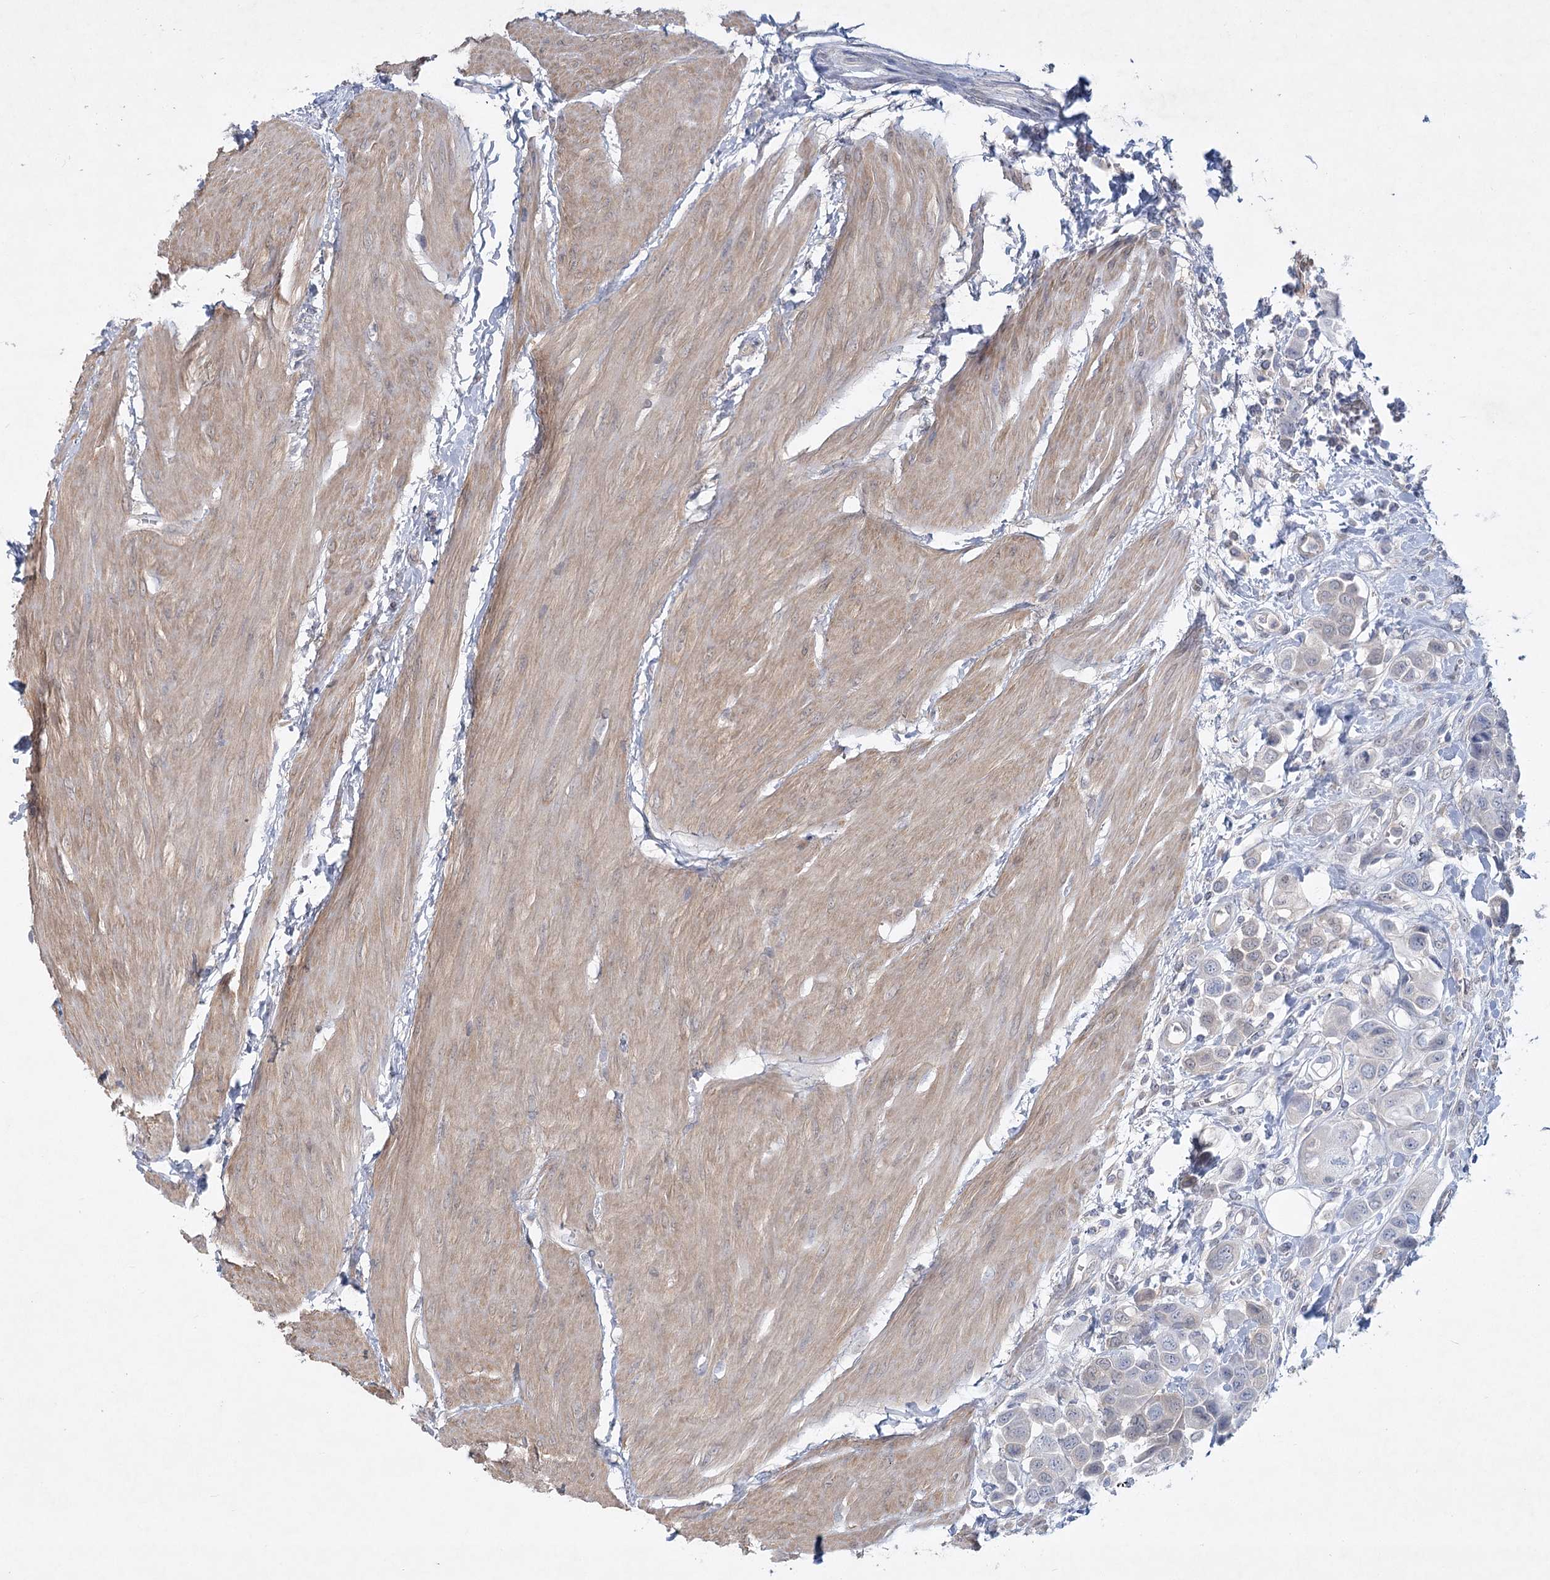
{"staining": {"intensity": "negative", "quantity": "none", "location": "none"}, "tissue": "urothelial cancer", "cell_type": "Tumor cells", "image_type": "cancer", "snomed": [{"axis": "morphology", "description": "Urothelial carcinoma, High grade"}, {"axis": "topography", "description": "Urinary bladder"}], "caption": "Immunohistochemical staining of human urothelial cancer reveals no significant positivity in tumor cells. (Brightfield microscopy of DAB (3,3'-diaminobenzidine) immunohistochemistry (IHC) at high magnification).", "gene": "AAMDC", "patient": {"sex": "male", "age": 50}}